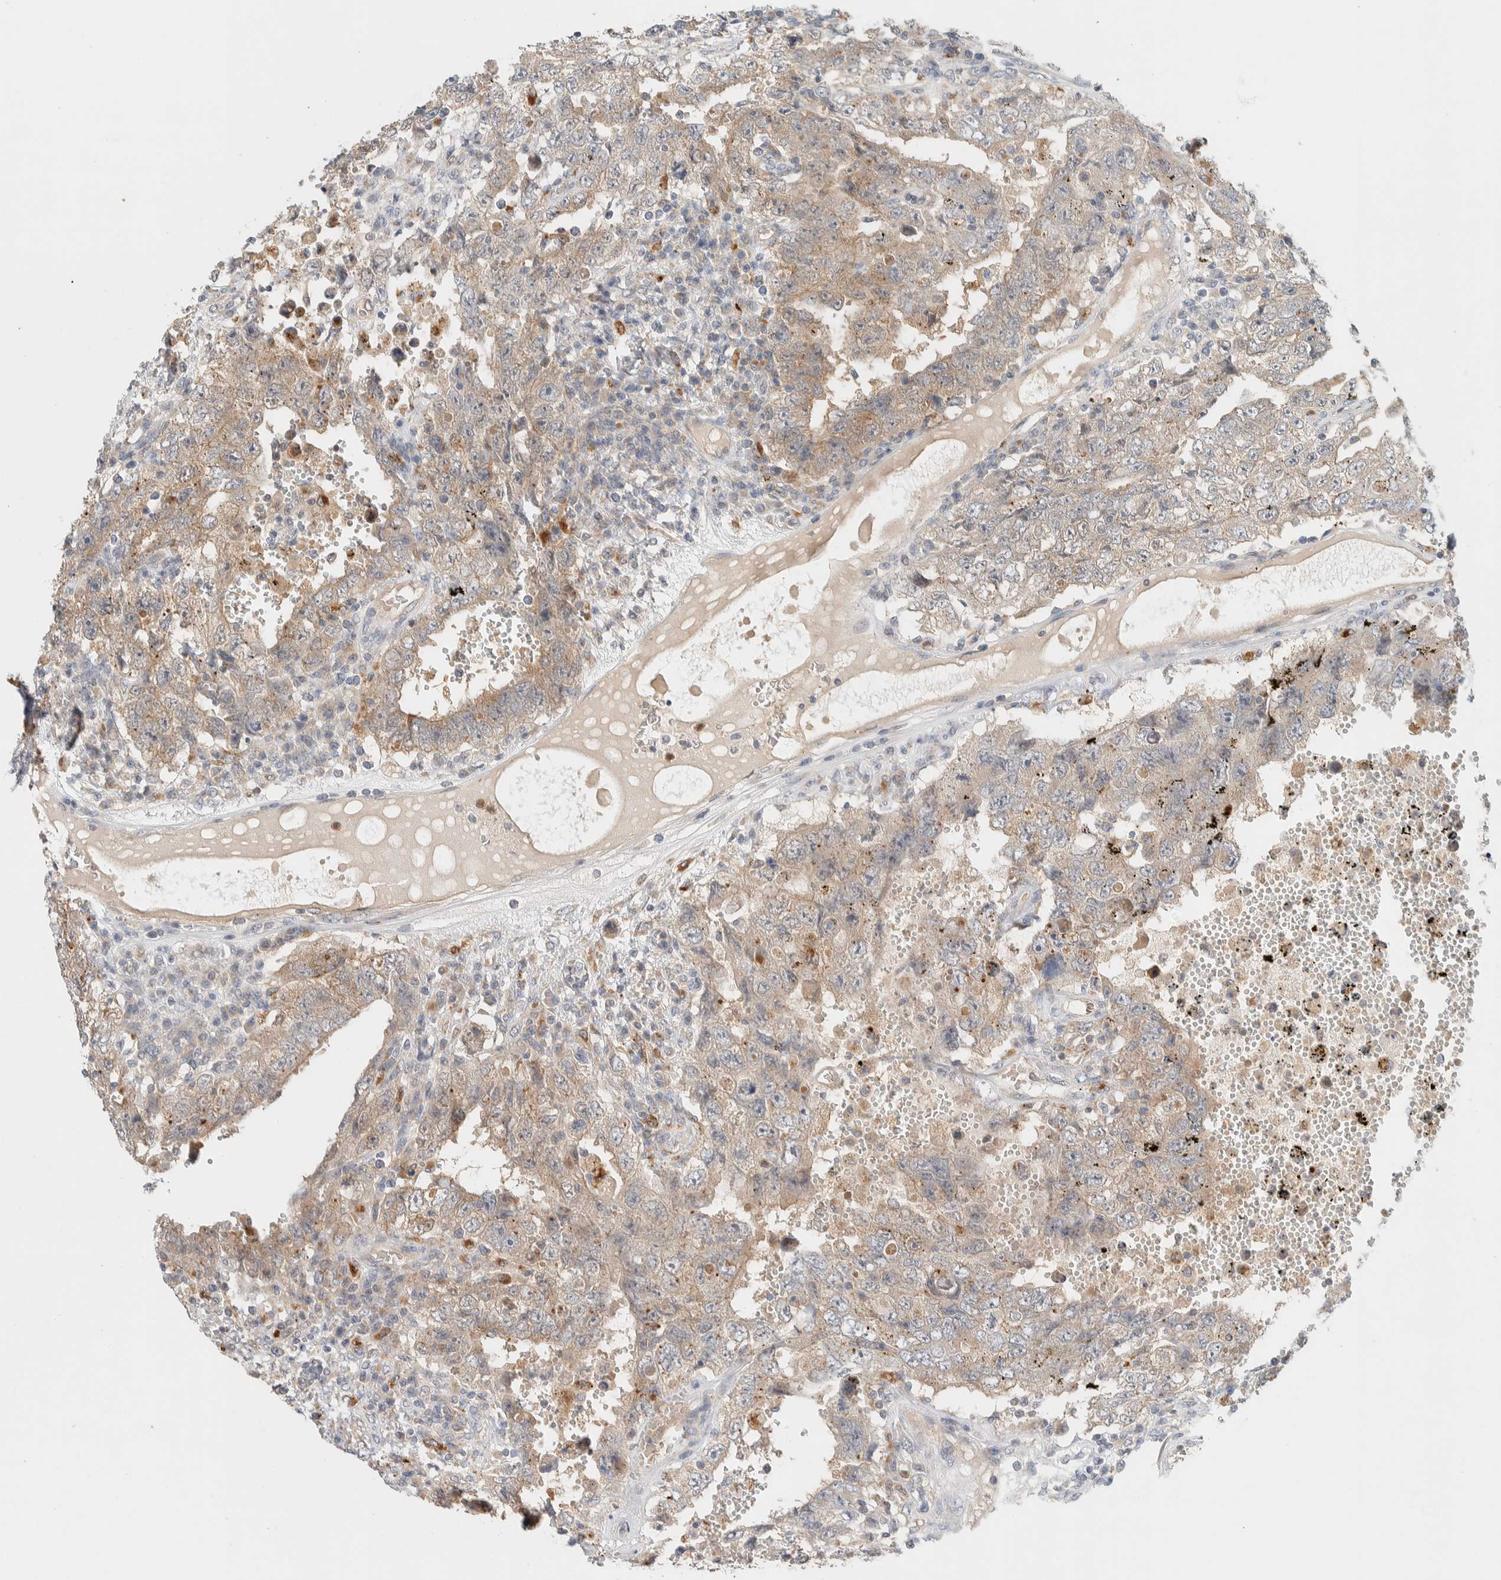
{"staining": {"intensity": "weak", "quantity": ">75%", "location": "cytoplasmic/membranous"}, "tissue": "testis cancer", "cell_type": "Tumor cells", "image_type": "cancer", "snomed": [{"axis": "morphology", "description": "Carcinoma, Embryonal, NOS"}, {"axis": "topography", "description": "Testis"}], "caption": "High-power microscopy captured an IHC photomicrograph of embryonal carcinoma (testis), revealing weak cytoplasmic/membranous staining in about >75% of tumor cells.", "gene": "GCLM", "patient": {"sex": "male", "age": 26}}